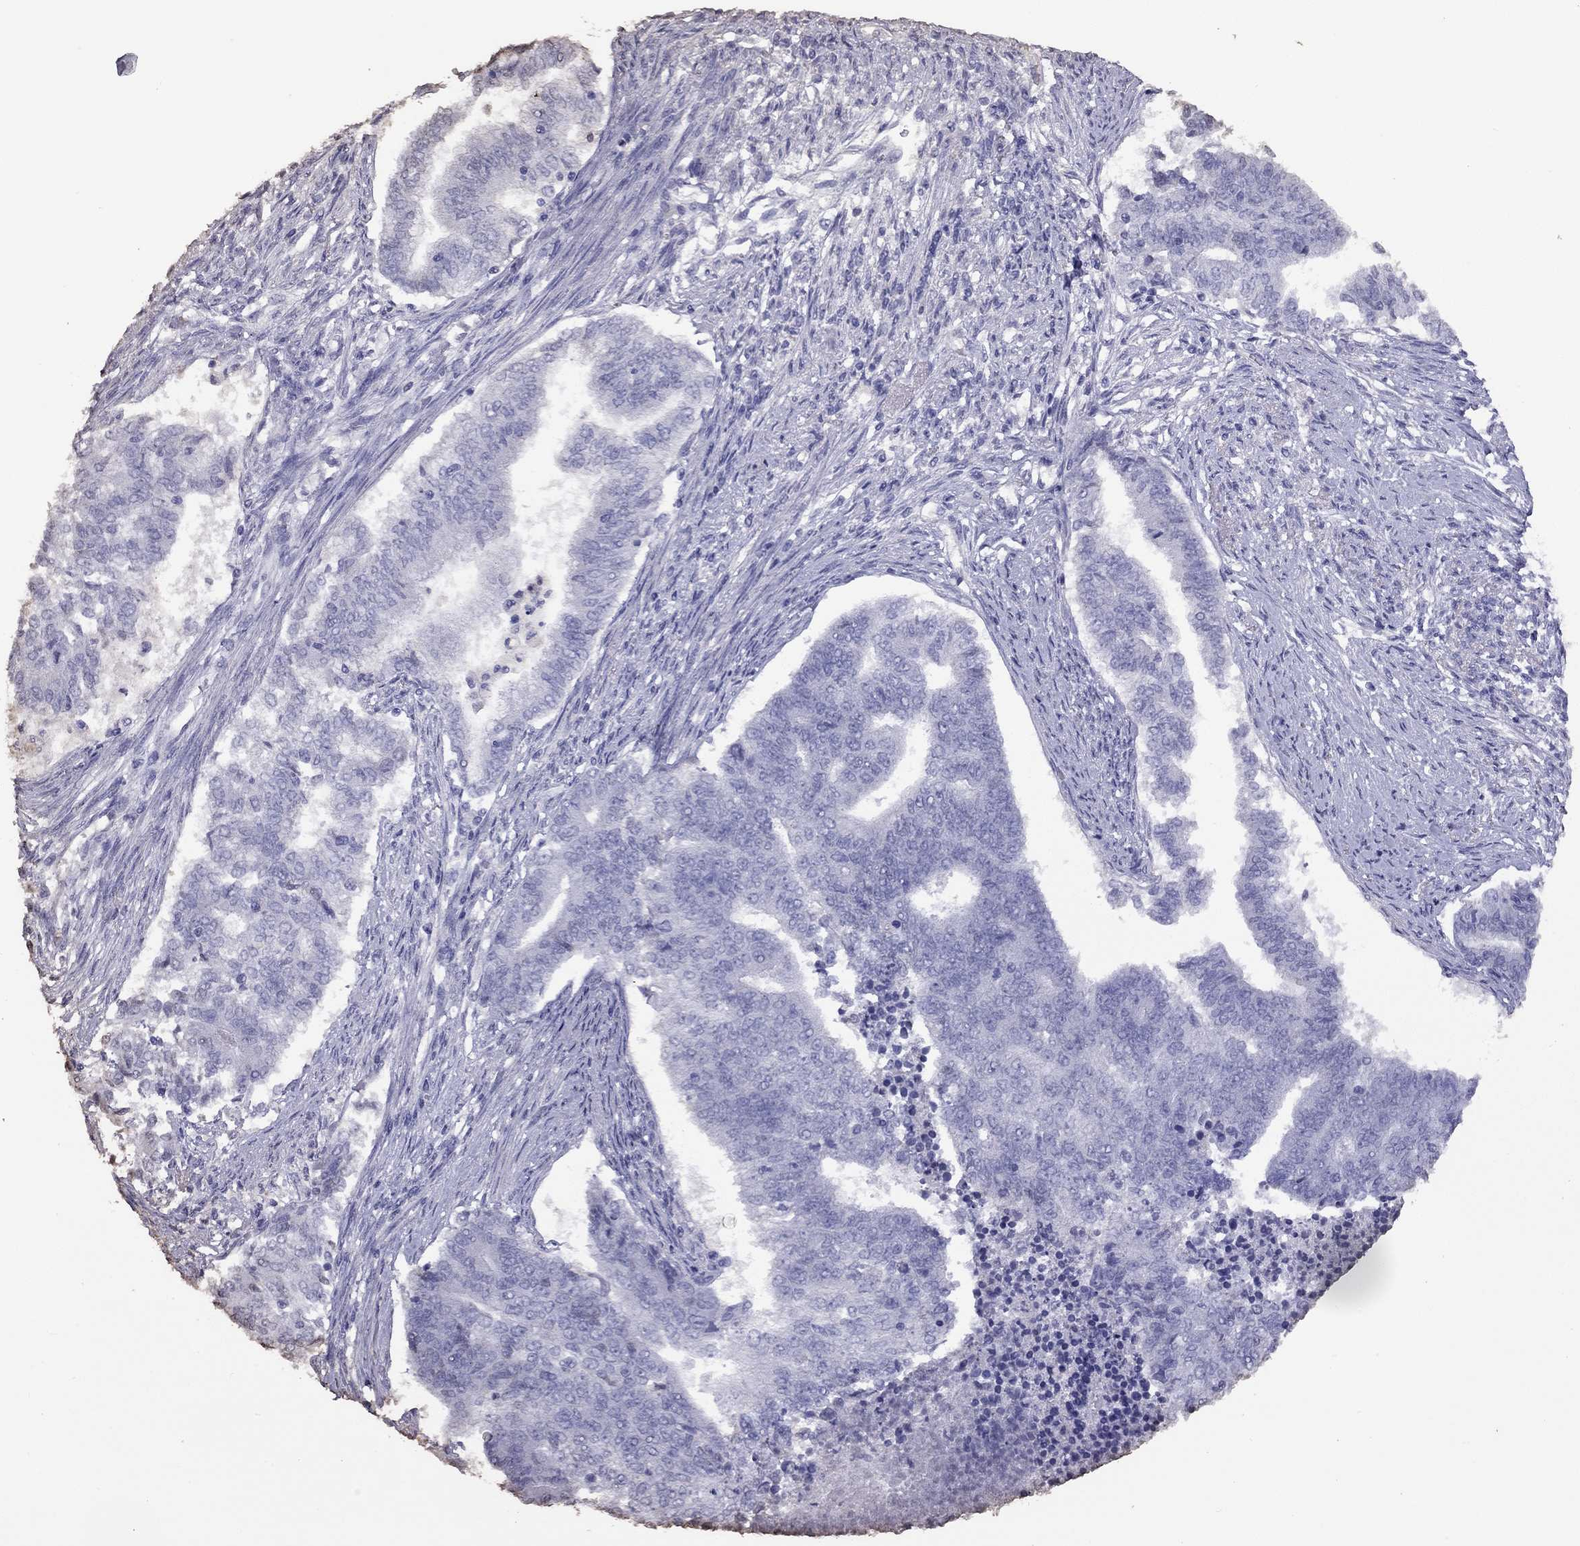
{"staining": {"intensity": "negative", "quantity": "none", "location": "none"}, "tissue": "endometrial cancer", "cell_type": "Tumor cells", "image_type": "cancer", "snomed": [{"axis": "morphology", "description": "Adenocarcinoma, NOS"}, {"axis": "topography", "description": "Endometrium"}], "caption": "Tumor cells are negative for protein expression in human adenocarcinoma (endometrial).", "gene": "SUN3", "patient": {"sex": "female", "age": 65}}